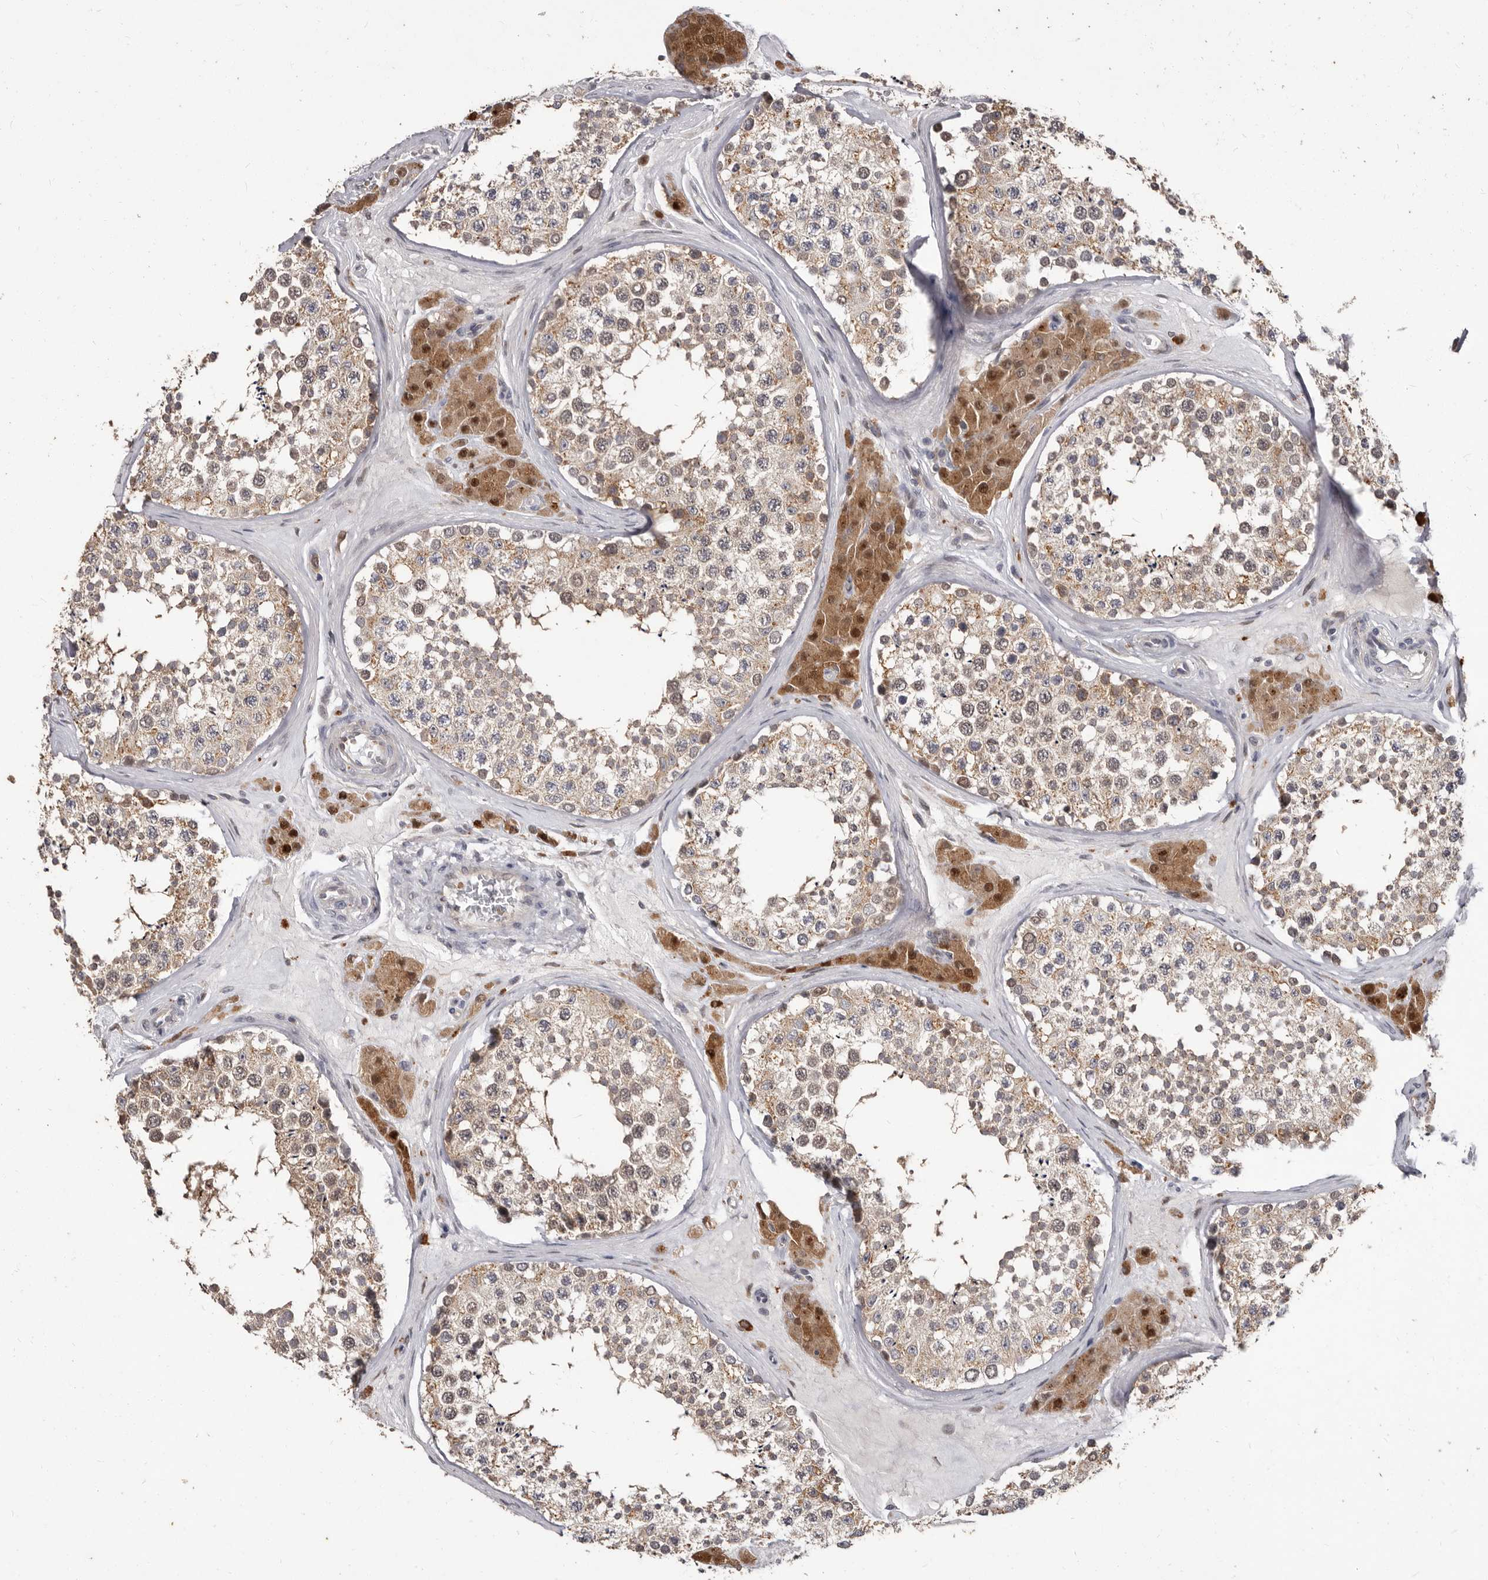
{"staining": {"intensity": "weak", "quantity": ">75%", "location": "cytoplasmic/membranous"}, "tissue": "testis", "cell_type": "Cells in seminiferous ducts", "image_type": "normal", "snomed": [{"axis": "morphology", "description": "Normal tissue, NOS"}, {"axis": "topography", "description": "Testis"}], "caption": "An image of testis stained for a protein exhibits weak cytoplasmic/membranous brown staining in cells in seminiferous ducts. (brown staining indicates protein expression, while blue staining denotes nuclei).", "gene": "ACLY", "patient": {"sex": "male", "age": 46}}